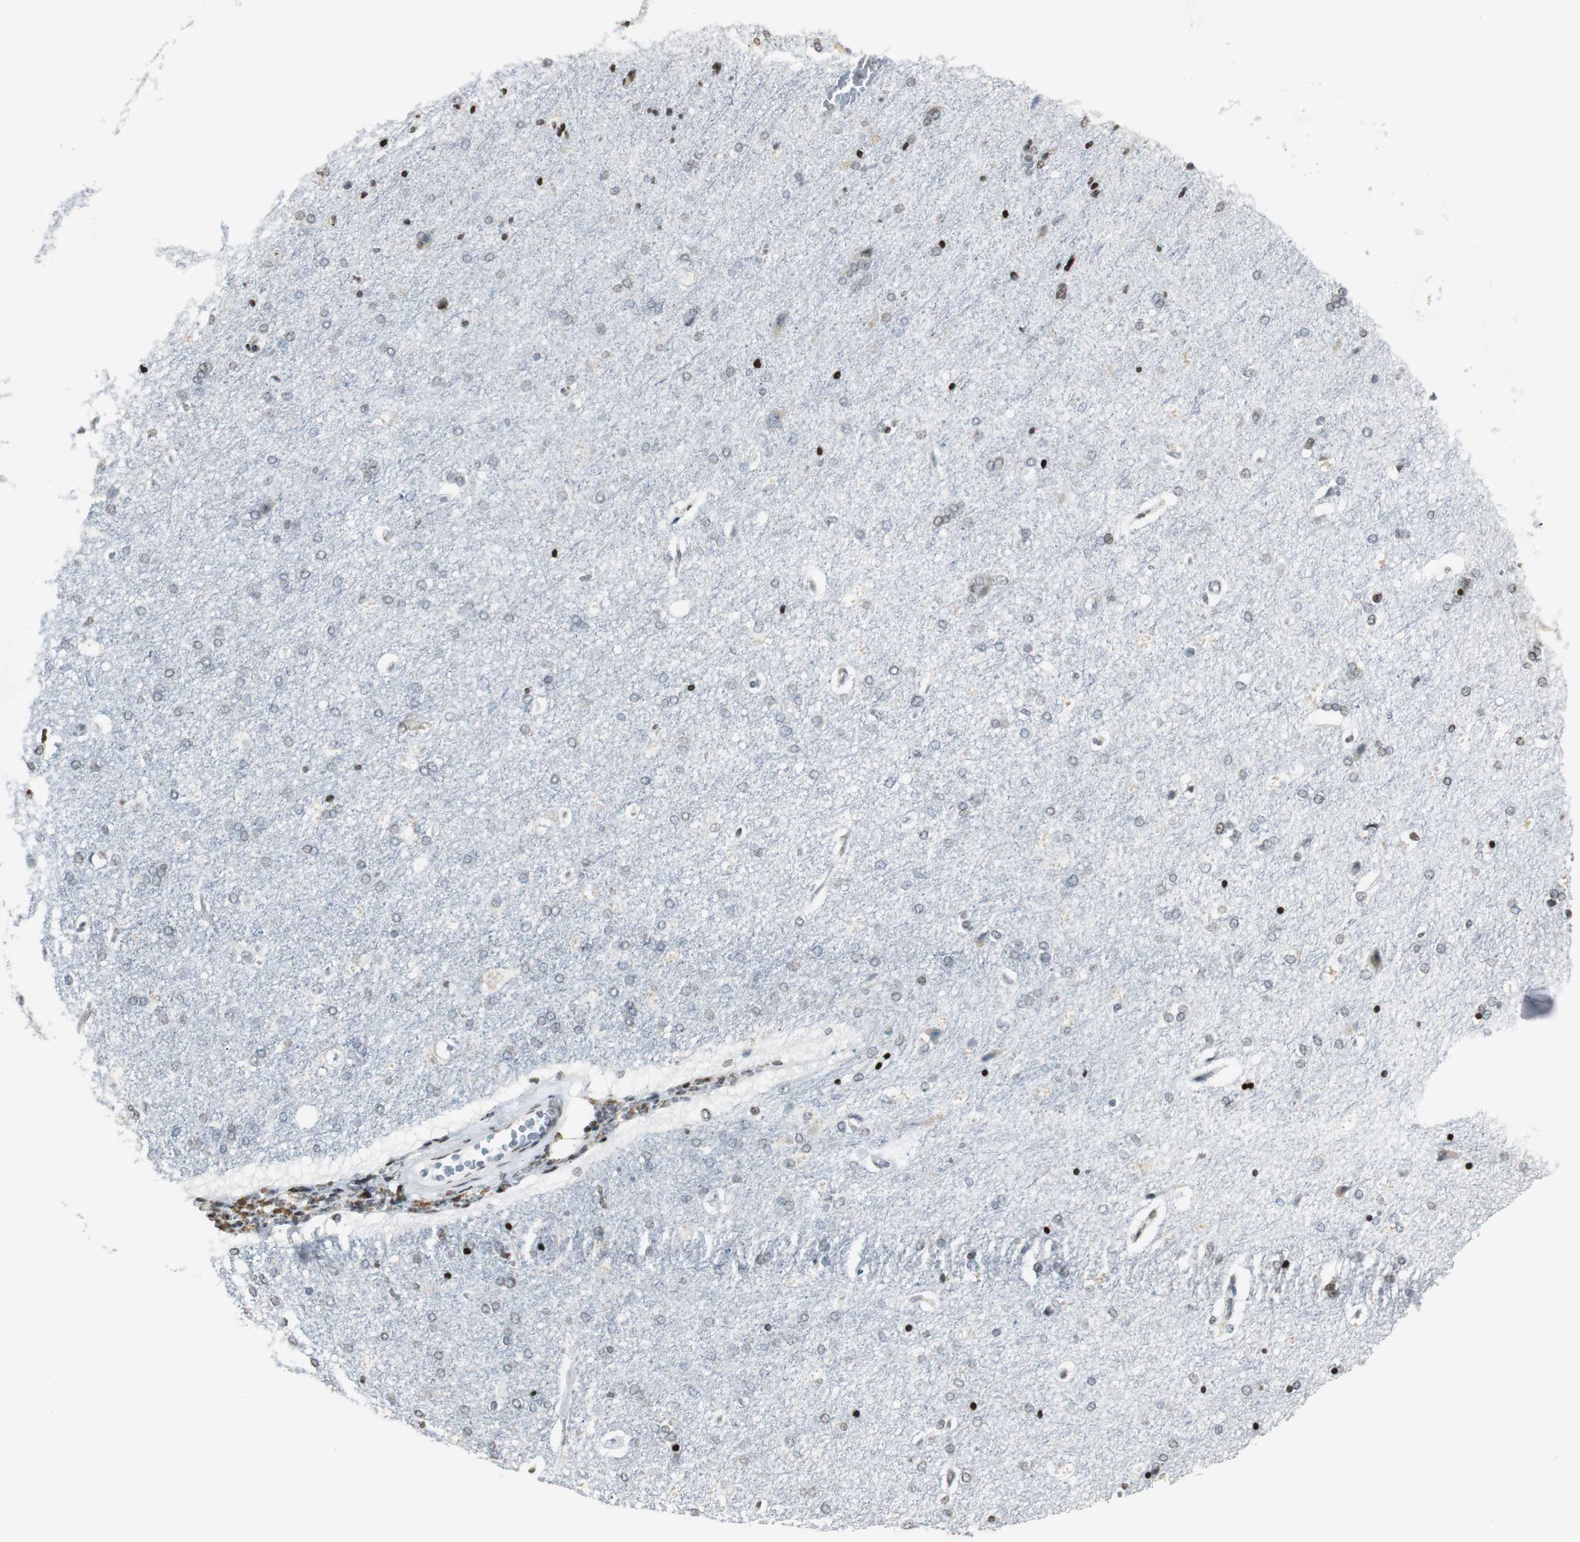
{"staining": {"intensity": "weak", "quantity": "25%-75%", "location": "nuclear"}, "tissue": "cerebral cortex", "cell_type": "Endothelial cells", "image_type": "normal", "snomed": [{"axis": "morphology", "description": "Normal tissue, NOS"}, {"axis": "topography", "description": "Cerebral cortex"}], "caption": "High-power microscopy captured an immunohistochemistry (IHC) micrograph of unremarkable cerebral cortex, revealing weak nuclear expression in about 25%-75% of endothelial cells.", "gene": "PAXIP1", "patient": {"sex": "male", "age": 62}}